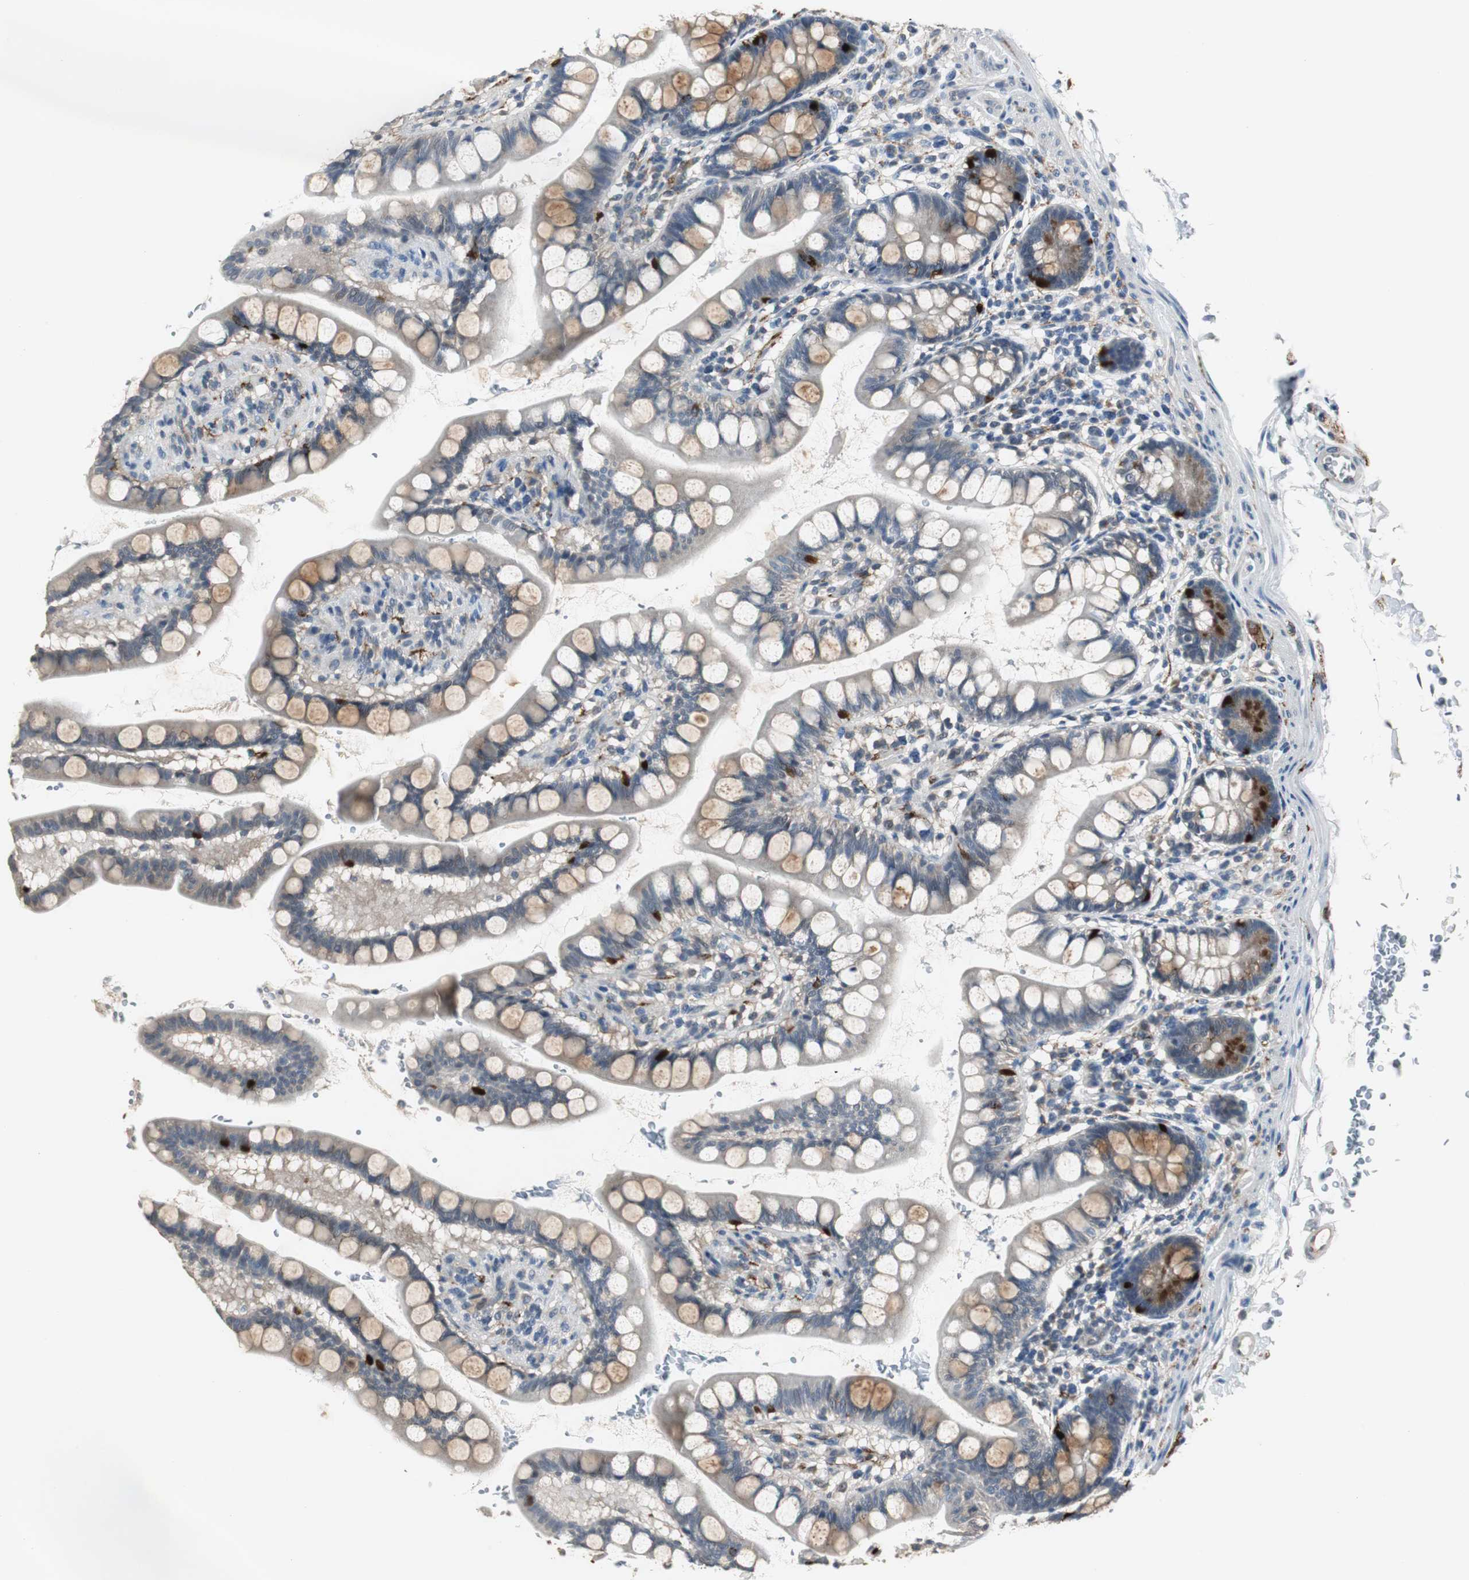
{"staining": {"intensity": "strong", "quantity": "<25%", "location": "cytoplasmic/membranous"}, "tissue": "small intestine", "cell_type": "Glandular cells", "image_type": "normal", "snomed": [{"axis": "morphology", "description": "Normal tissue, NOS"}, {"axis": "topography", "description": "Small intestine"}], "caption": "Small intestine stained with a brown dye reveals strong cytoplasmic/membranous positive positivity in about <25% of glandular cells.", "gene": "PTPRN2", "patient": {"sex": "female", "age": 58}}